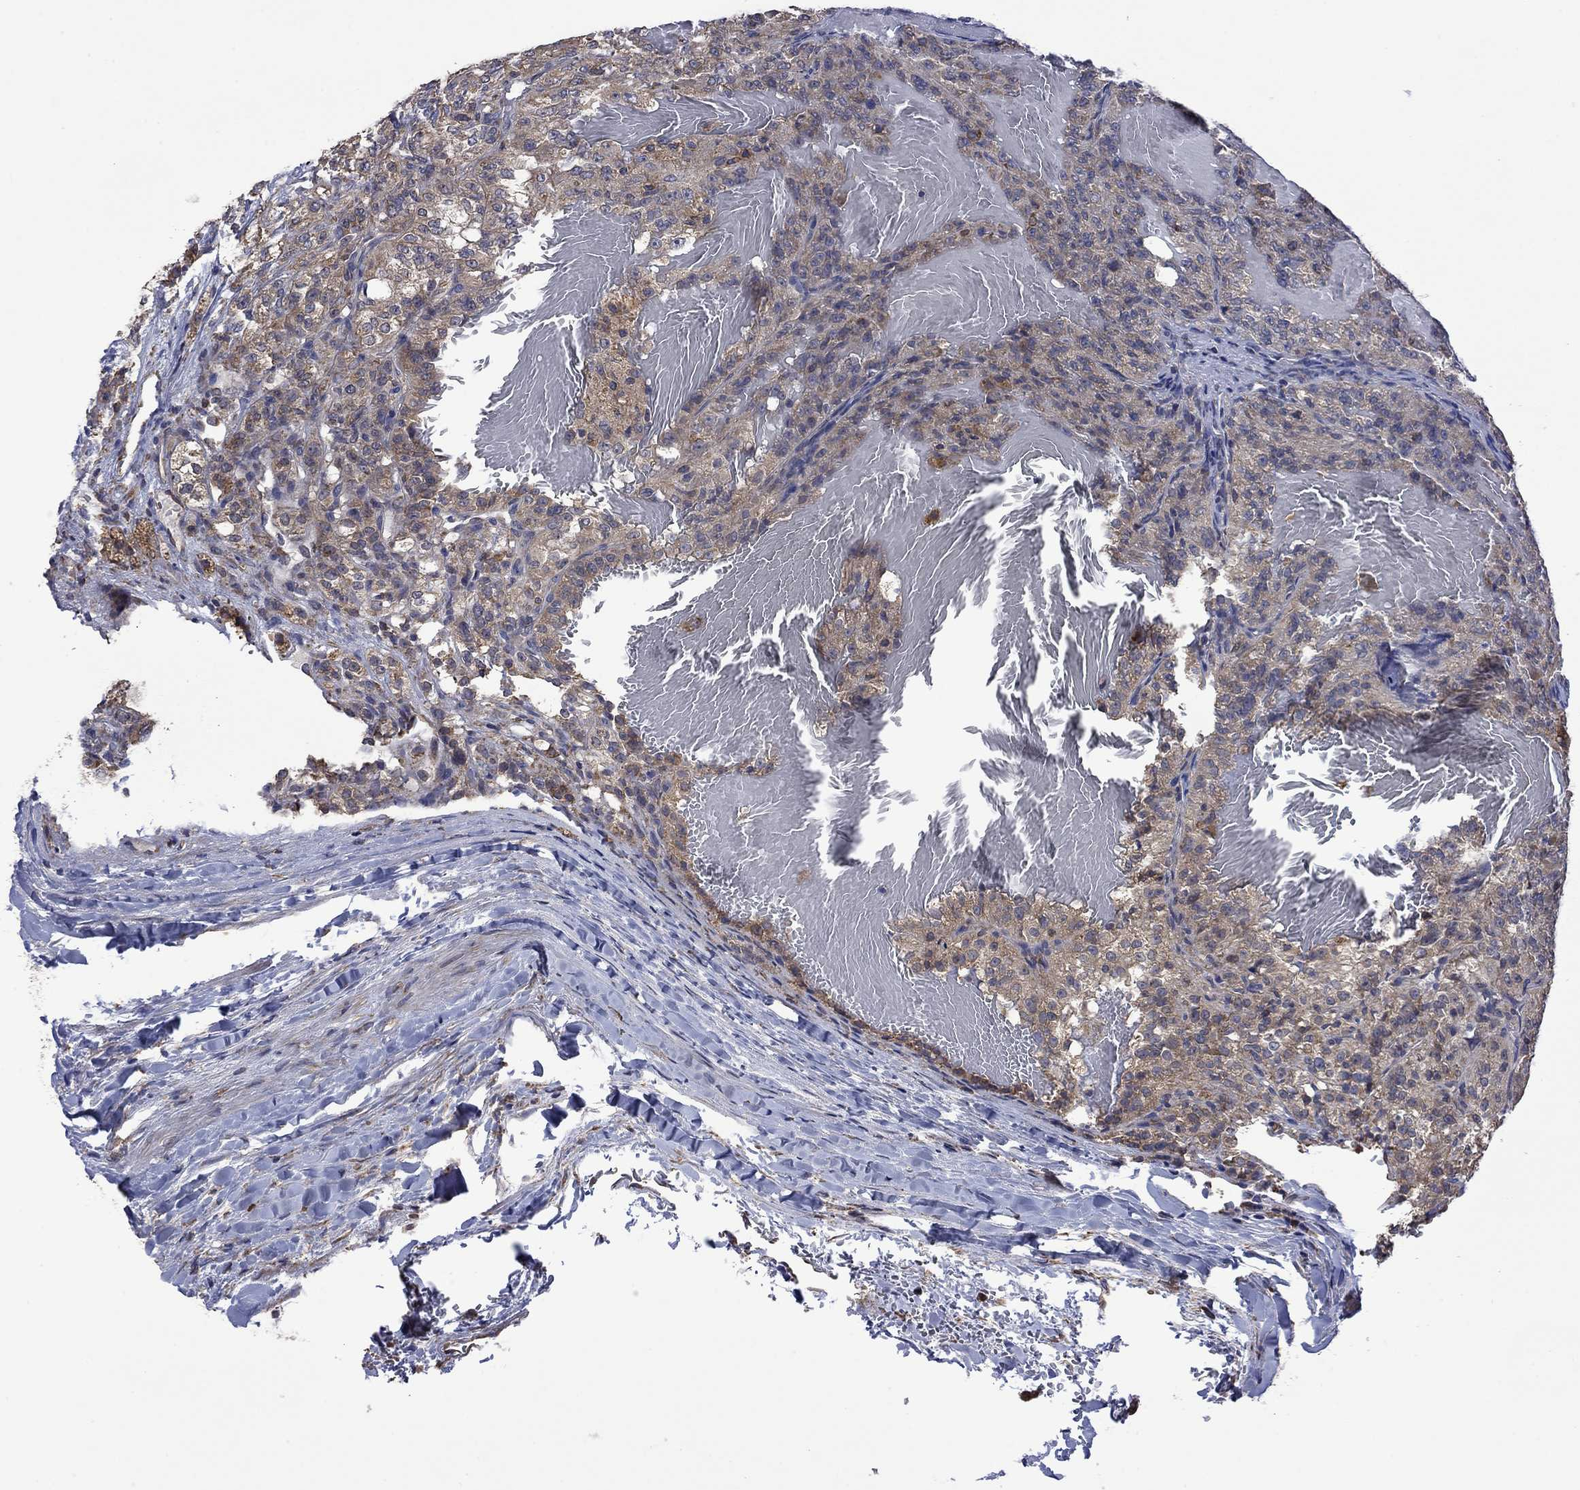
{"staining": {"intensity": "moderate", "quantity": "25%-75%", "location": "cytoplasmic/membranous"}, "tissue": "renal cancer", "cell_type": "Tumor cells", "image_type": "cancer", "snomed": [{"axis": "morphology", "description": "Adenocarcinoma, NOS"}, {"axis": "topography", "description": "Kidney"}], "caption": "Immunohistochemistry image of human renal cancer stained for a protein (brown), which exhibits medium levels of moderate cytoplasmic/membranous staining in about 25%-75% of tumor cells.", "gene": "FURIN", "patient": {"sex": "female", "age": 63}}